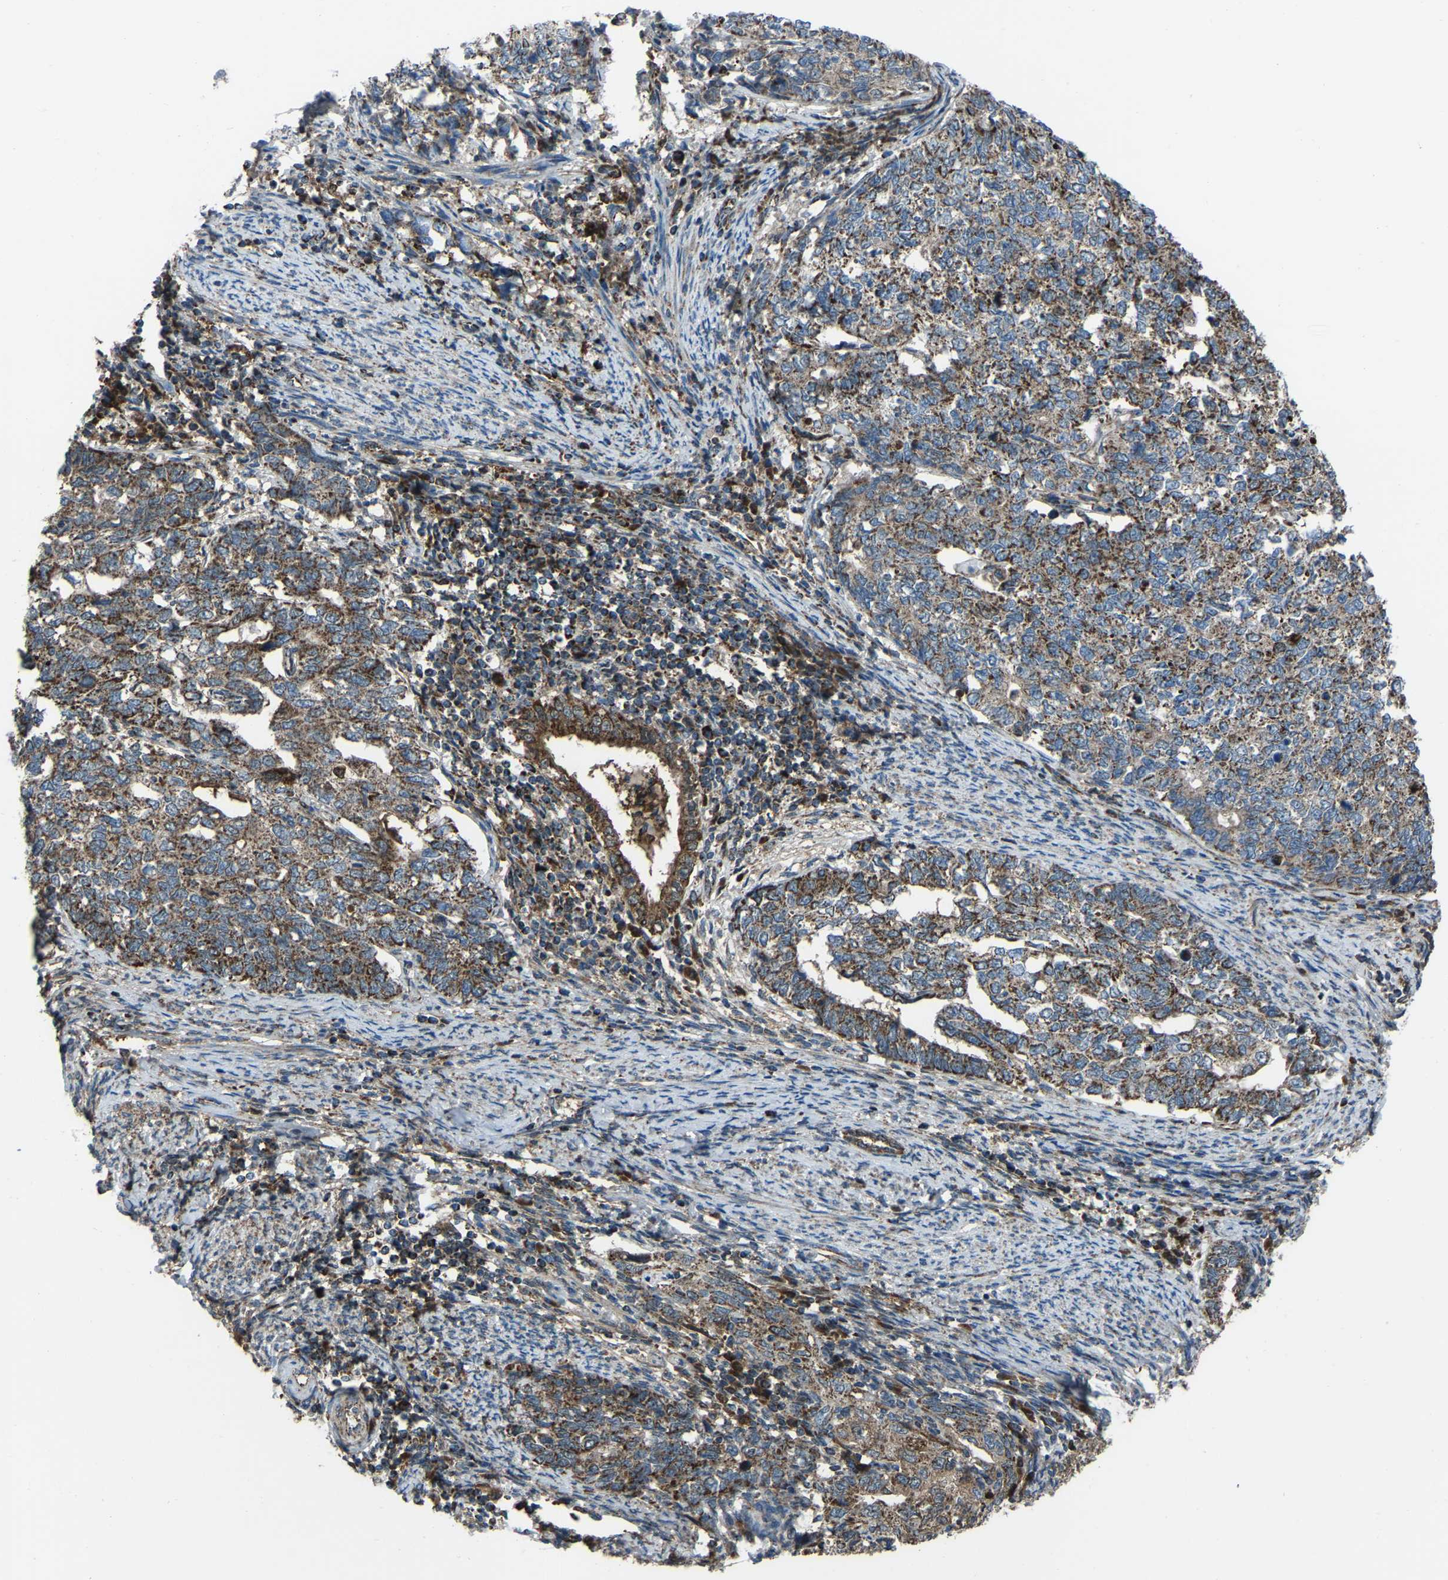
{"staining": {"intensity": "moderate", "quantity": ">75%", "location": "cytoplasmic/membranous"}, "tissue": "cervical cancer", "cell_type": "Tumor cells", "image_type": "cancer", "snomed": [{"axis": "morphology", "description": "Squamous cell carcinoma, NOS"}, {"axis": "topography", "description": "Cervix"}], "caption": "This is an image of immunohistochemistry staining of cervical cancer (squamous cell carcinoma), which shows moderate positivity in the cytoplasmic/membranous of tumor cells.", "gene": "AKR1A1", "patient": {"sex": "female", "age": 63}}